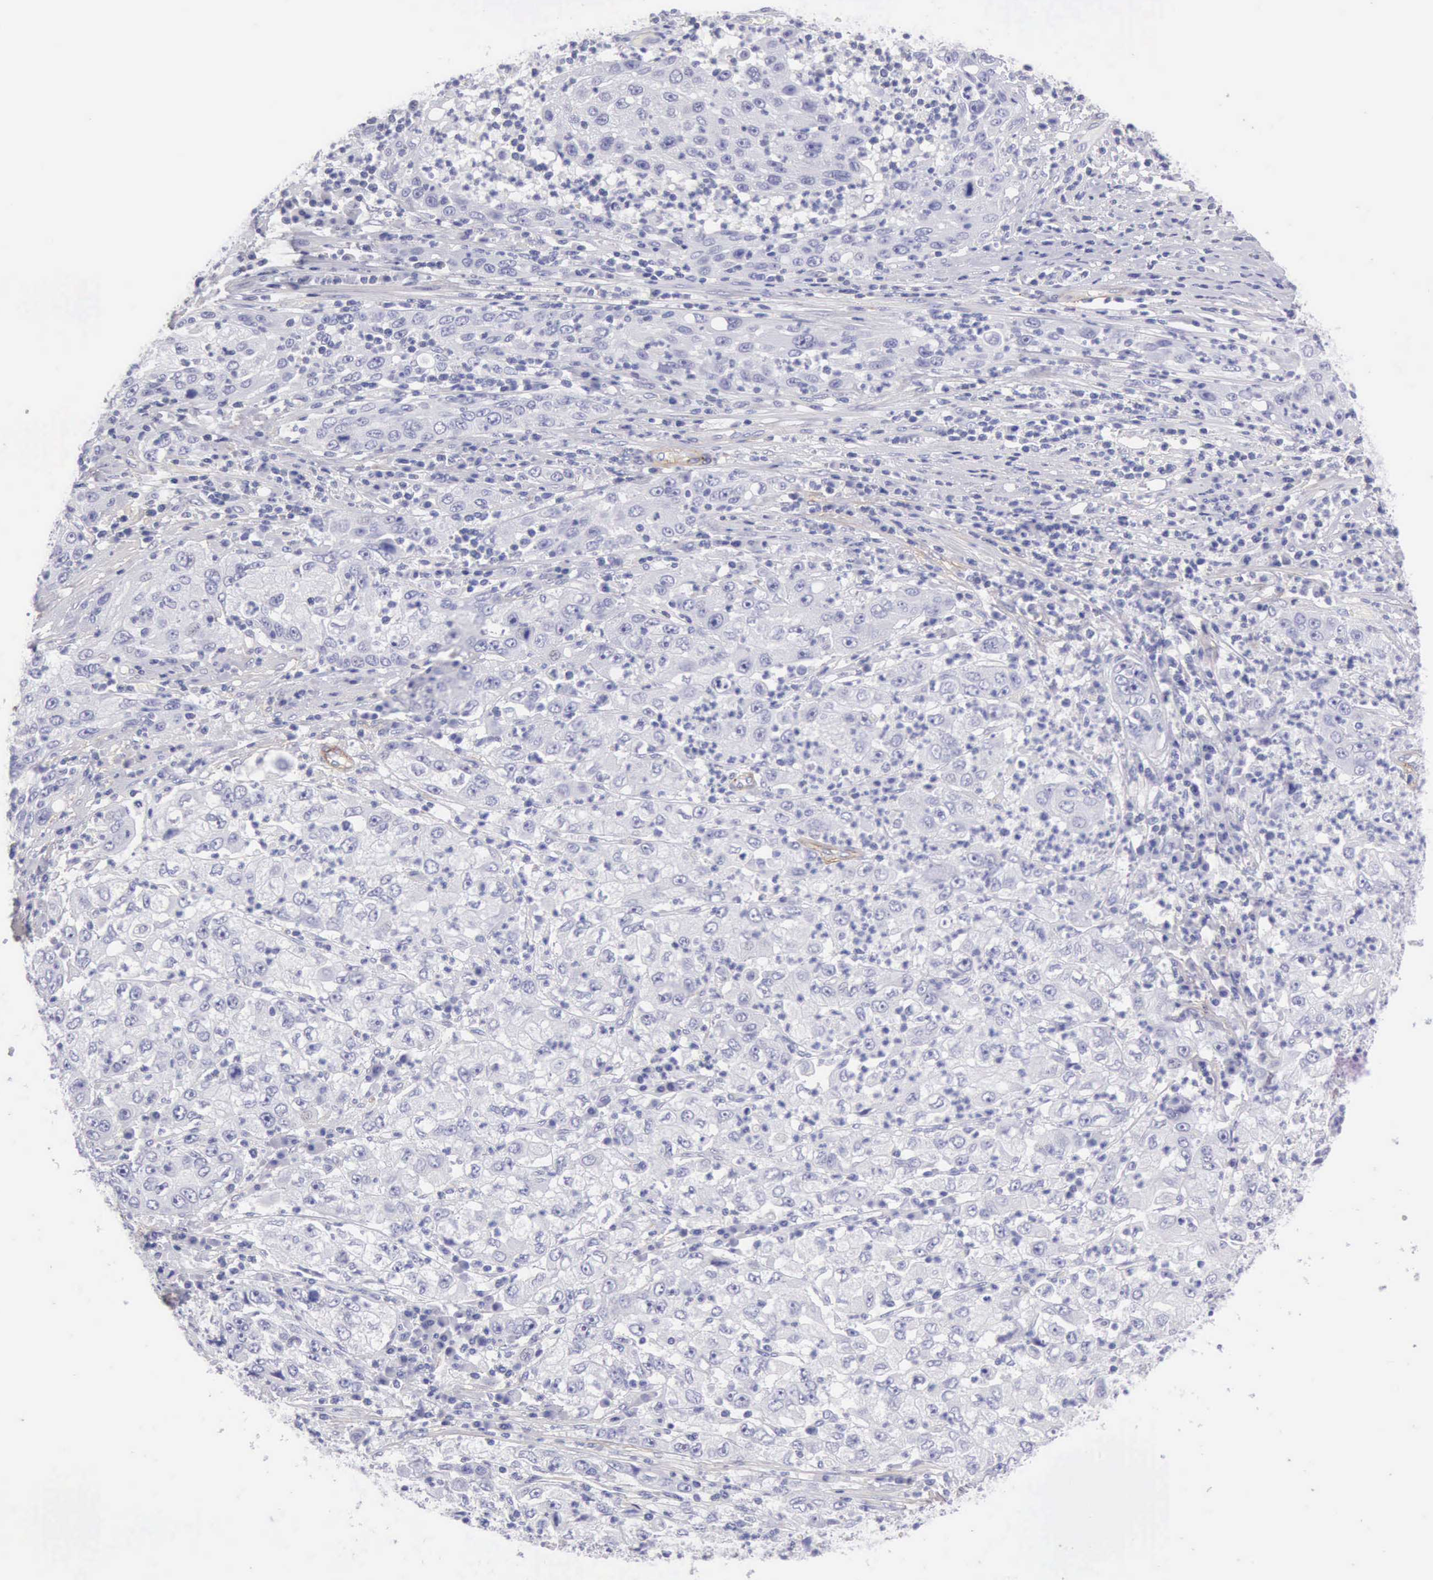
{"staining": {"intensity": "negative", "quantity": "none", "location": "none"}, "tissue": "cervical cancer", "cell_type": "Tumor cells", "image_type": "cancer", "snomed": [{"axis": "morphology", "description": "Squamous cell carcinoma, NOS"}, {"axis": "topography", "description": "Cervix"}], "caption": "The photomicrograph reveals no significant positivity in tumor cells of squamous cell carcinoma (cervical). (DAB (3,3'-diaminobenzidine) IHC, high magnification).", "gene": "AOC3", "patient": {"sex": "female", "age": 36}}